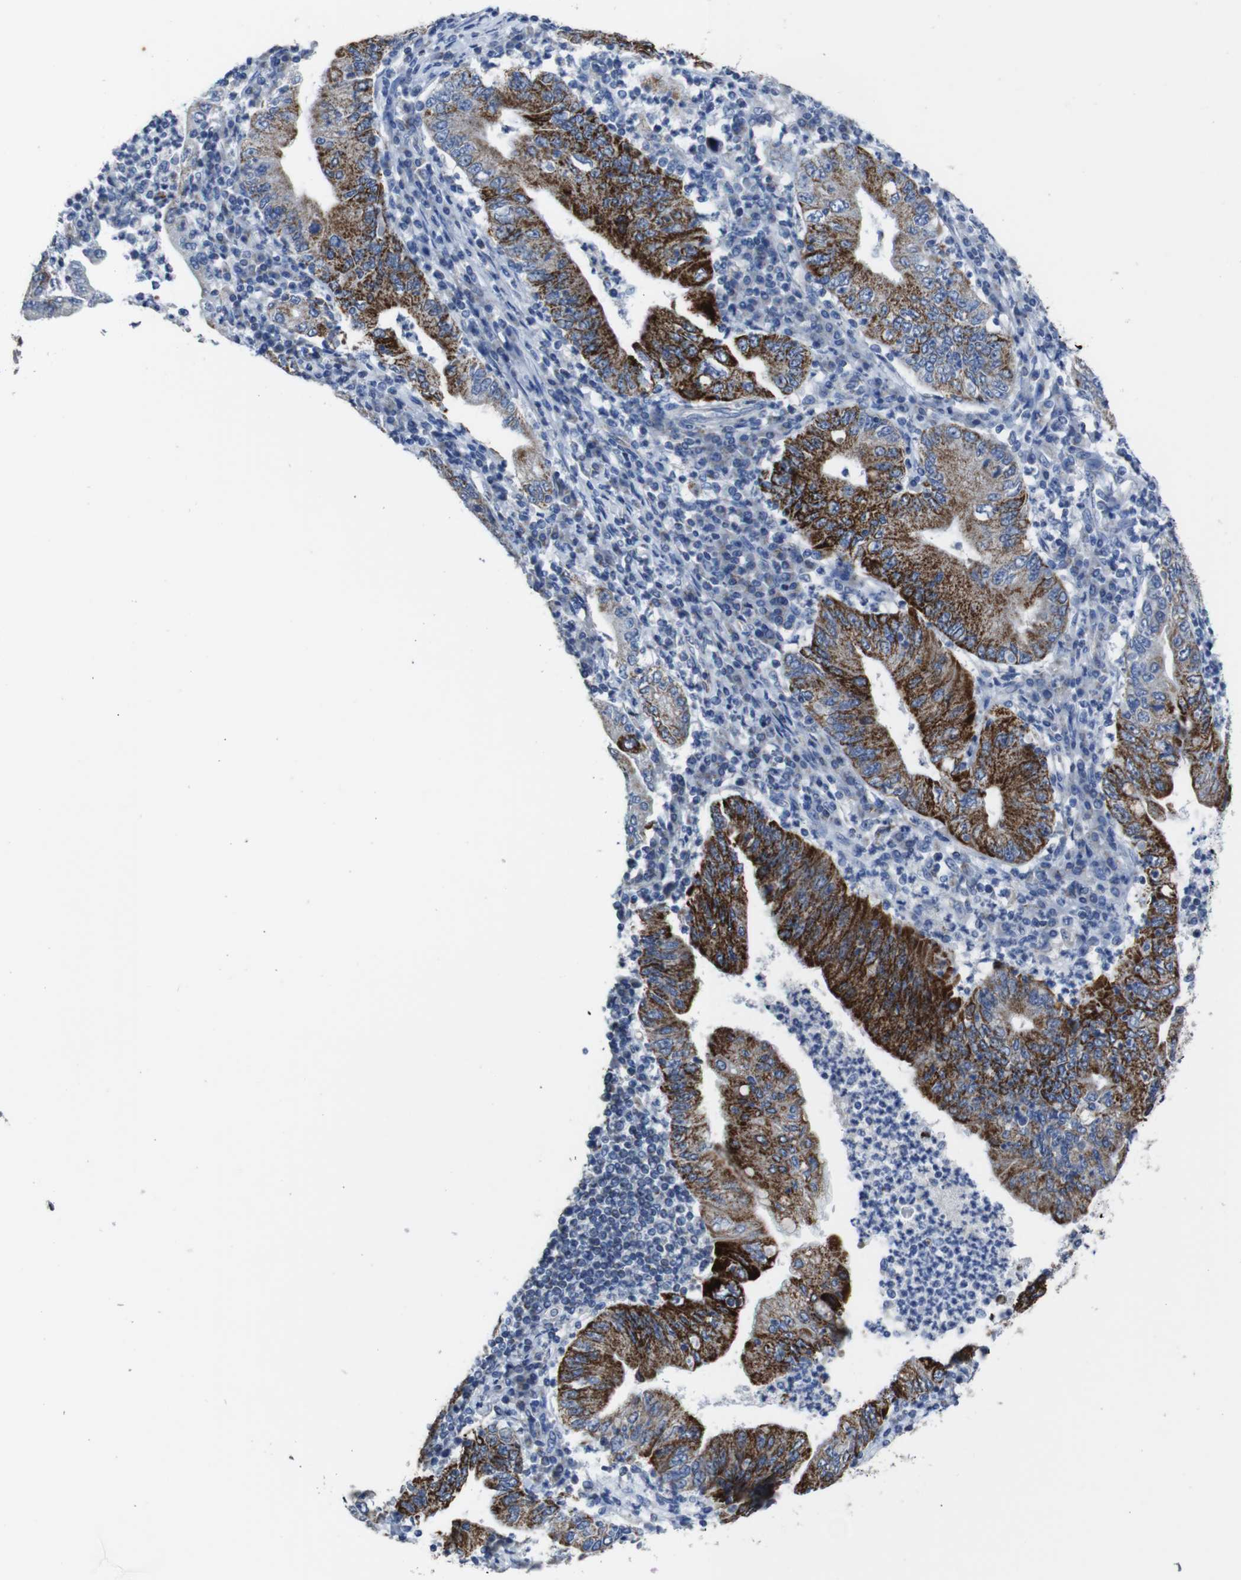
{"staining": {"intensity": "strong", "quantity": "25%-75%", "location": "cytoplasmic/membranous"}, "tissue": "stomach cancer", "cell_type": "Tumor cells", "image_type": "cancer", "snomed": [{"axis": "morphology", "description": "Normal tissue, NOS"}, {"axis": "morphology", "description": "Adenocarcinoma, NOS"}, {"axis": "topography", "description": "Esophagus"}, {"axis": "topography", "description": "Stomach, upper"}, {"axis": "topography", "description": "Peripheral nerve tissue"}], "caption": "A brown stain shows strong cytoplasmic/membranous expression of a protein in stomach cancer tumor cells. (Stains: DAB in brown, nuclei in blue, Microscopy: brightfield microscopy at high magnification).", "gene": "MAOA", "patient": {"sex": "male", "age": 62}}